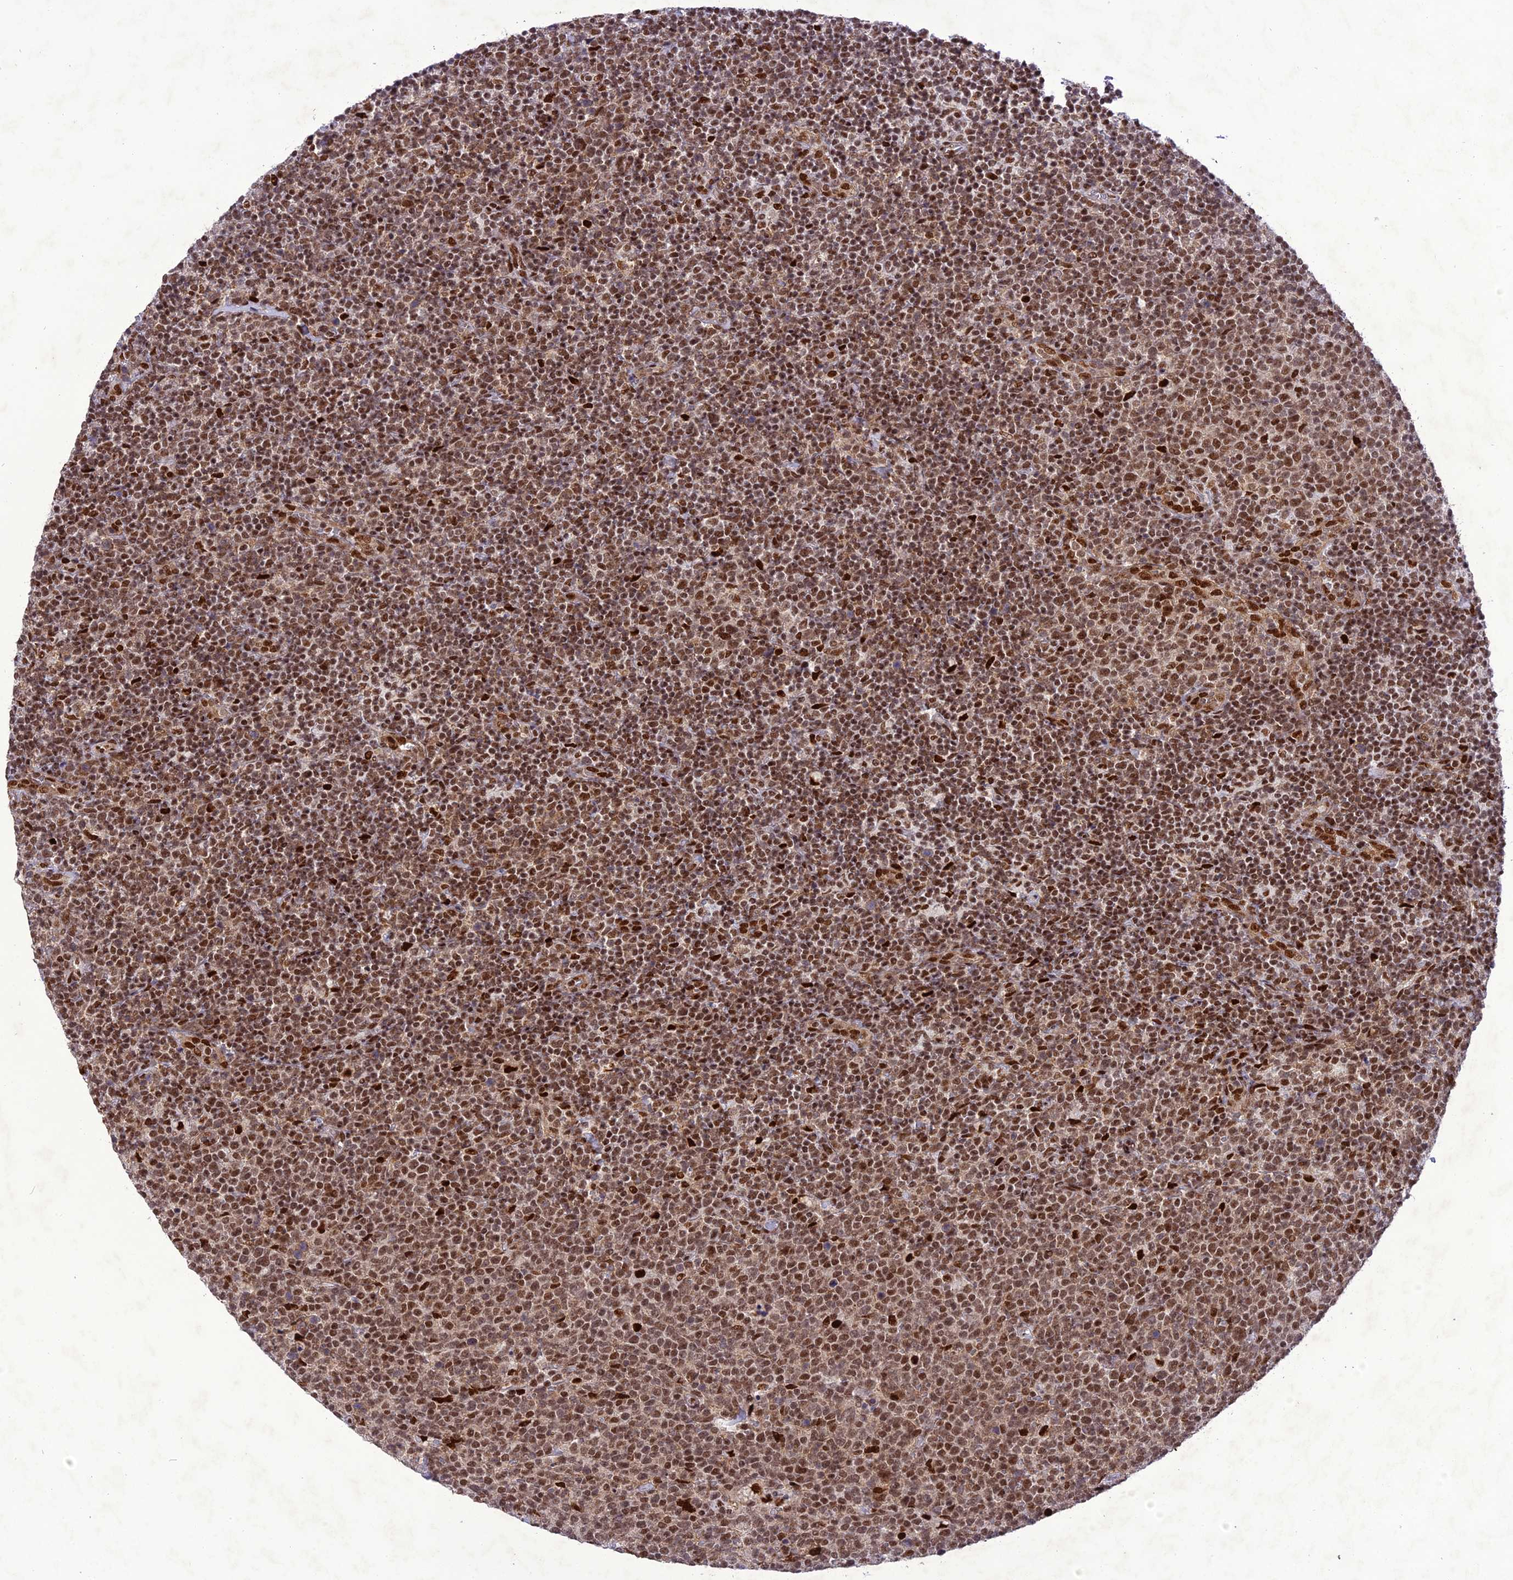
{"staining": {"intensity": "moderate", "quantity": ">75%", "location": "nuclear"}, "tissue": "lymphoma", "cell_type": "Tumor cells", "image_type": "cancer", "snomed": [{"axis": "morphology", "description": "Malignant lymphoma, non-Hodgkin's type, High grade"}, {"axis": "topography", "description": "Lymph node"}], "caption": "Tumor cells exhibit medium levels of moderate nuclear expression in approximately >75% of cells in human lymphoma.", "gene": "DDX1", "patient": {"sex": "male", "age": 61}}